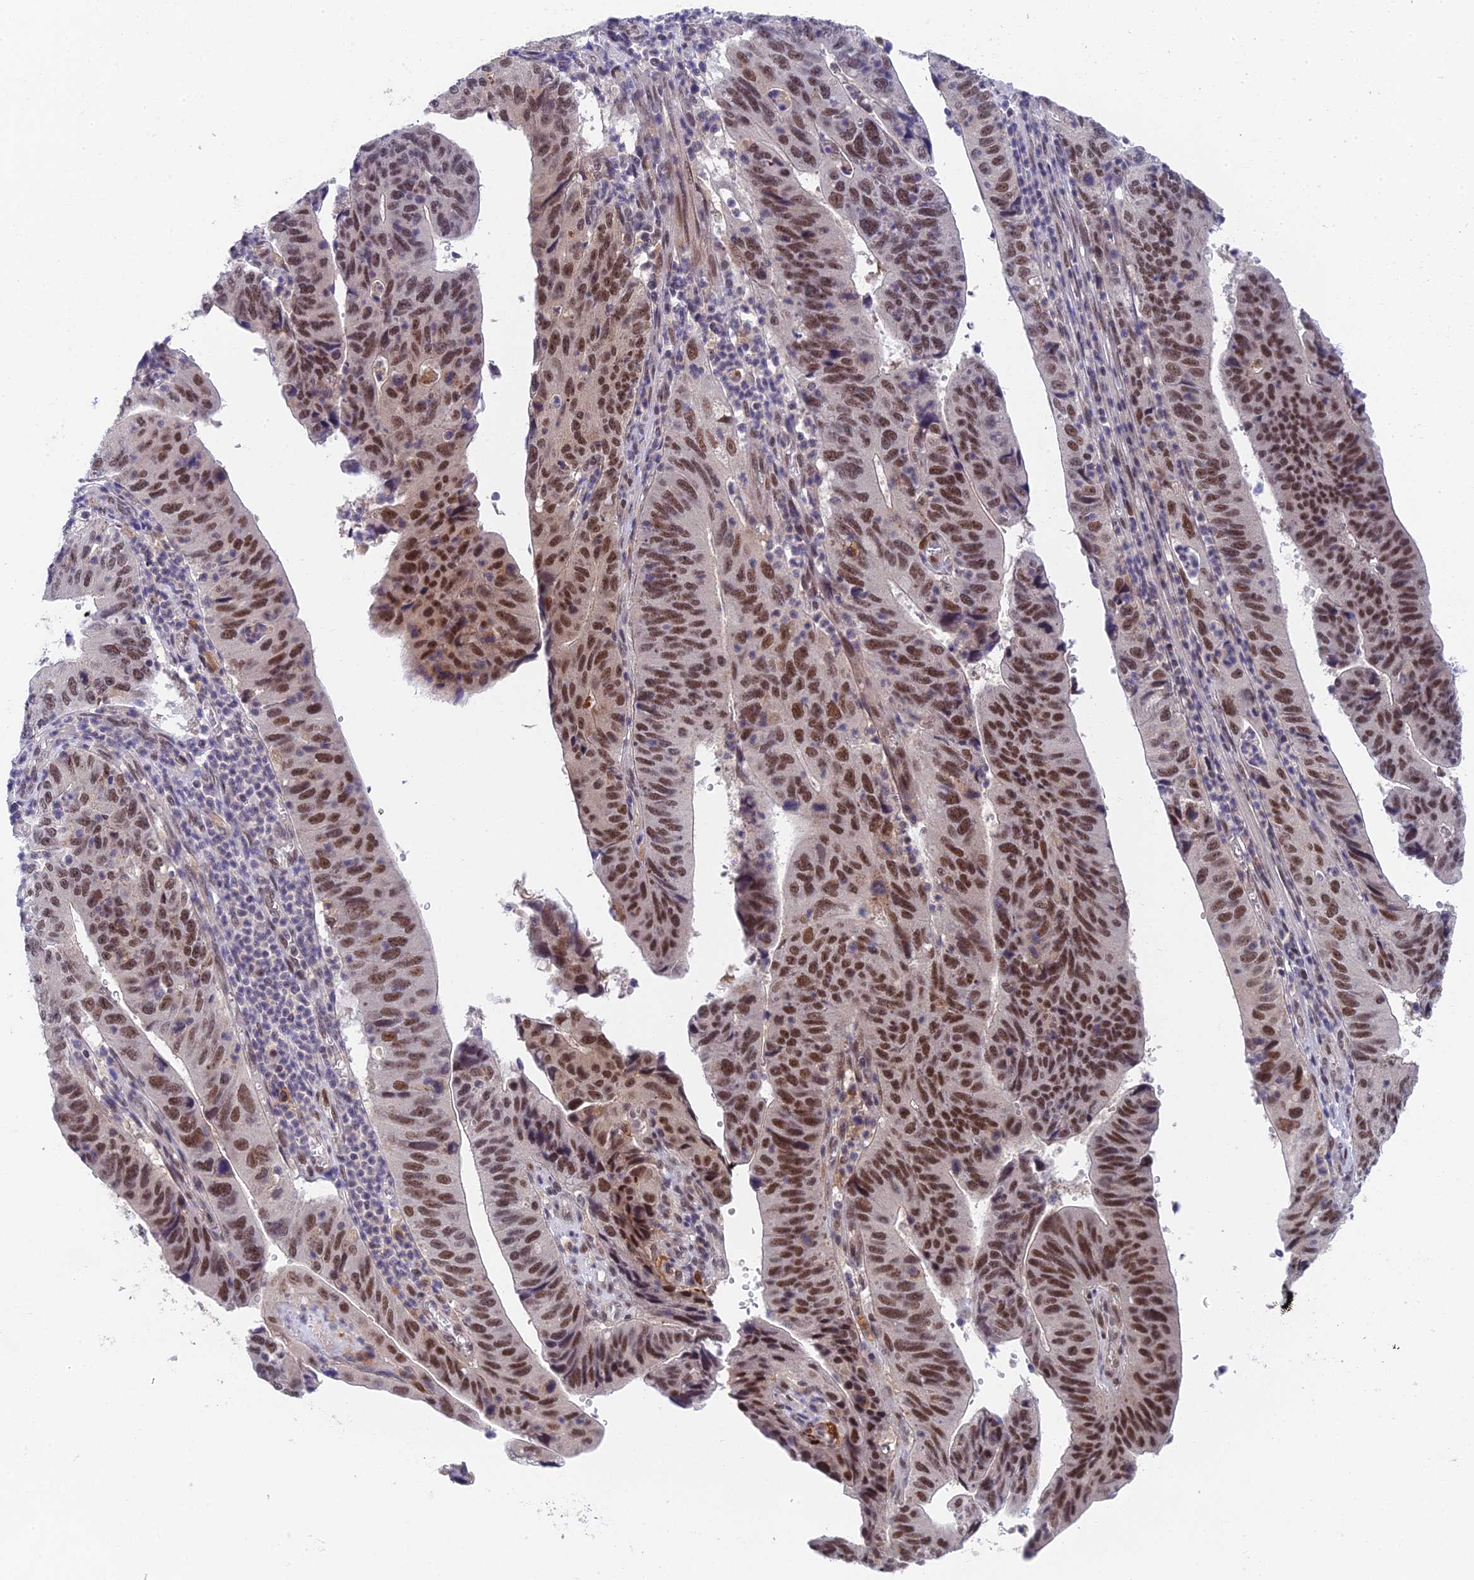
{"staining": {"intensity": "strong", "quantity": "25%-75%", "location": "nuclear"}, "tissue": "stomach cancer", "cell_type": "Tumor cells", "image_type": "cancer", "snomed": [{"axis": "morphology", "description": "Adenocarcinoma, NOS"}, {"axis": "topography", "description": "Stomach"}], "caption": "Strong nuclear protein expression is present in about 25%-75% of tumor cells in stomach adenocarcinoma. The staining was performed using DAB (3,3'-diaminobenzidine) to visualize the protein expression in brown, while the nuclei were stained in blue with hematoxylin (Magnification: 20x).", "gene": "NSMCE1", "patient": {"sex": "male", "age": 59}}